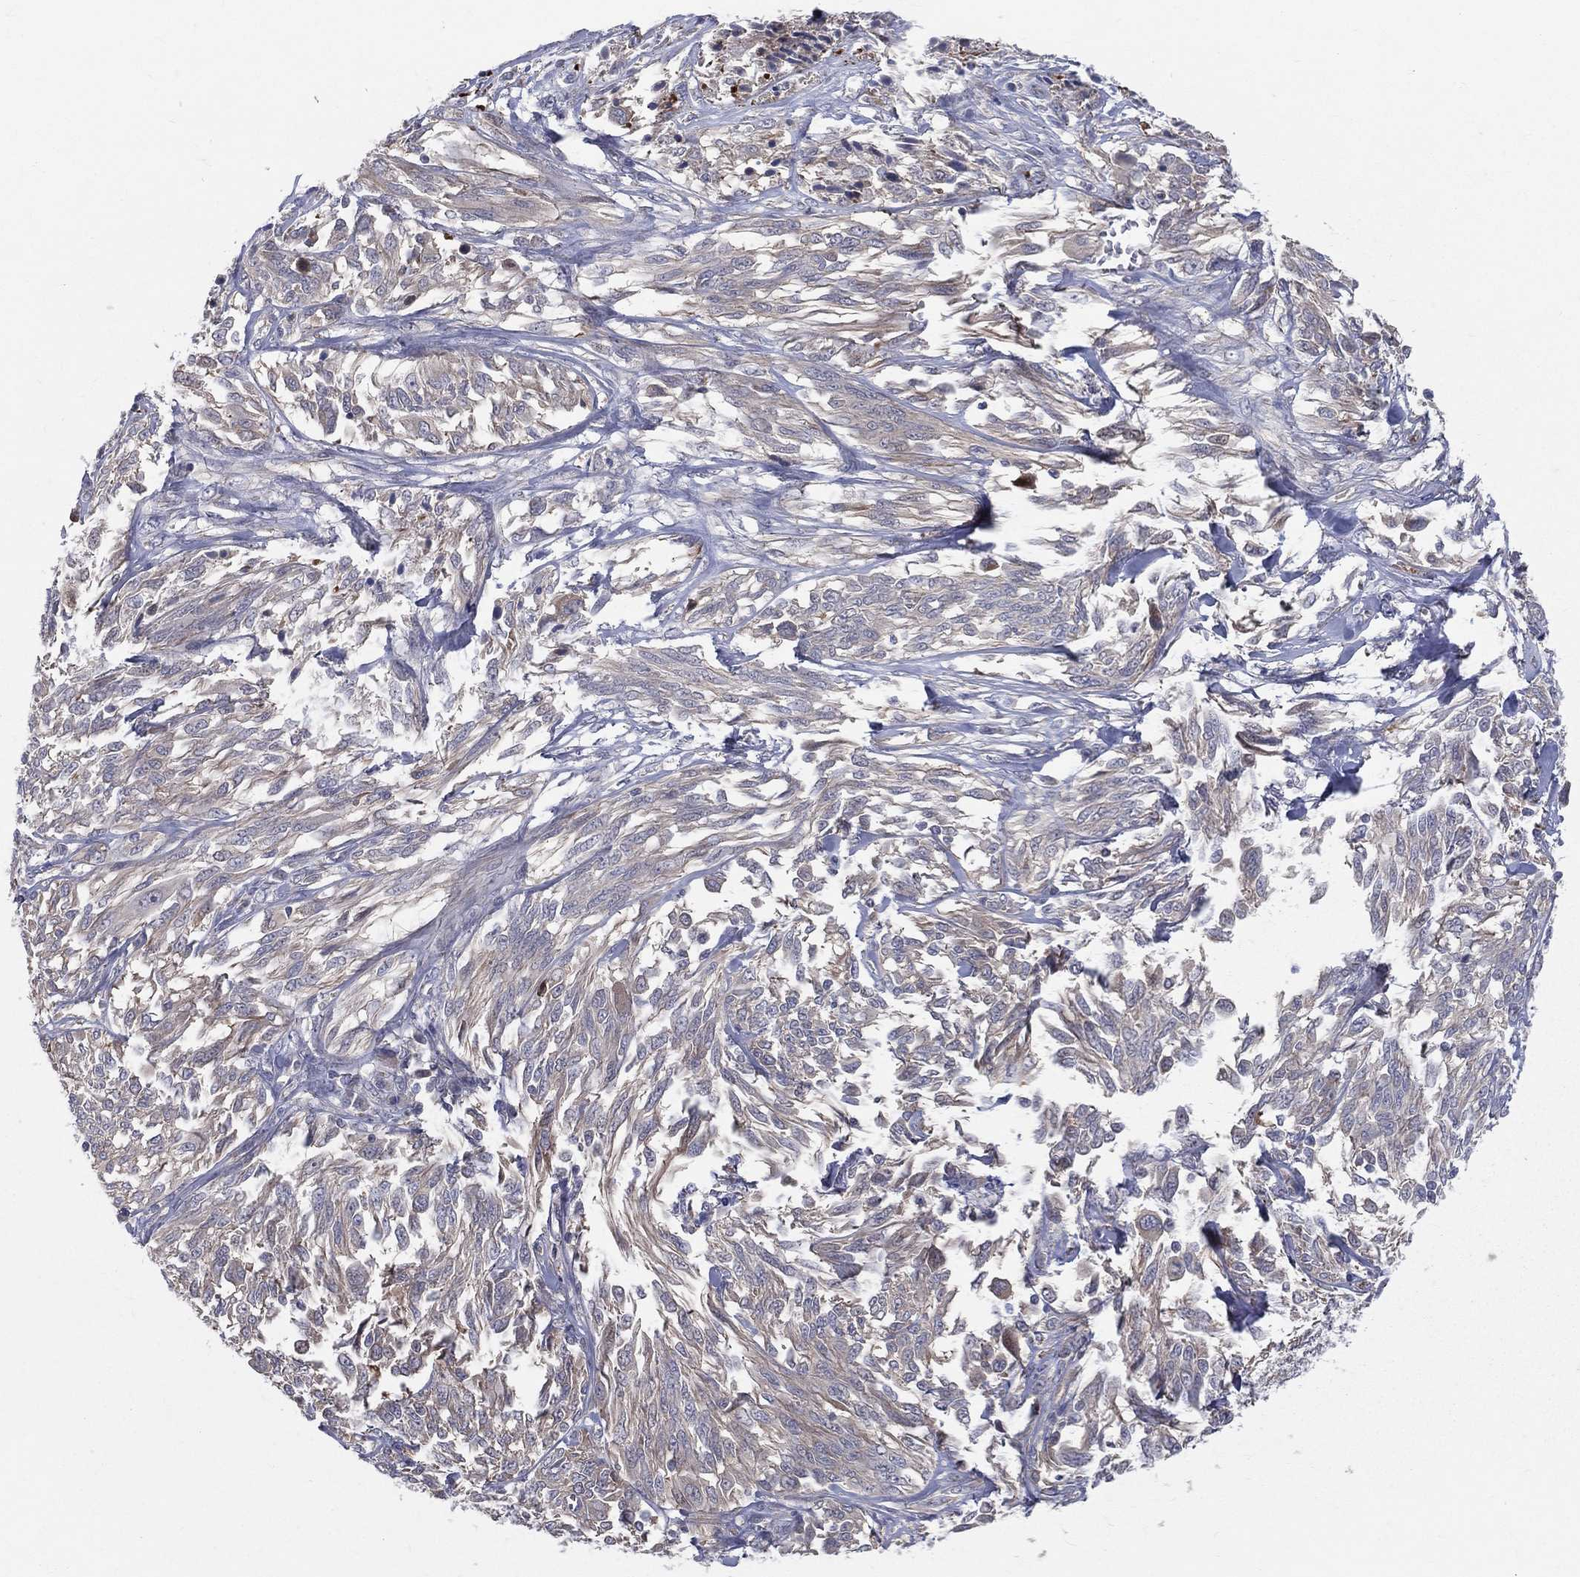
{"staining": {"intensity": "negative", "quantity": "none", "location": "none"}, "tissue": "melanoma", "cell_type": "Tumor cells", "image_type": "cancer", "snomed": [{"axis": "morphology", "description": "Malignant melanoma, NOS"}, {"axis": "topography", "description": "Skin"}], "caption": "Human melanoma stained for a protein using immunohistochemistry shows no staining in tumor cells.", "gene": "POMZP3", "patient": {"sex": "female", "age": 91}}